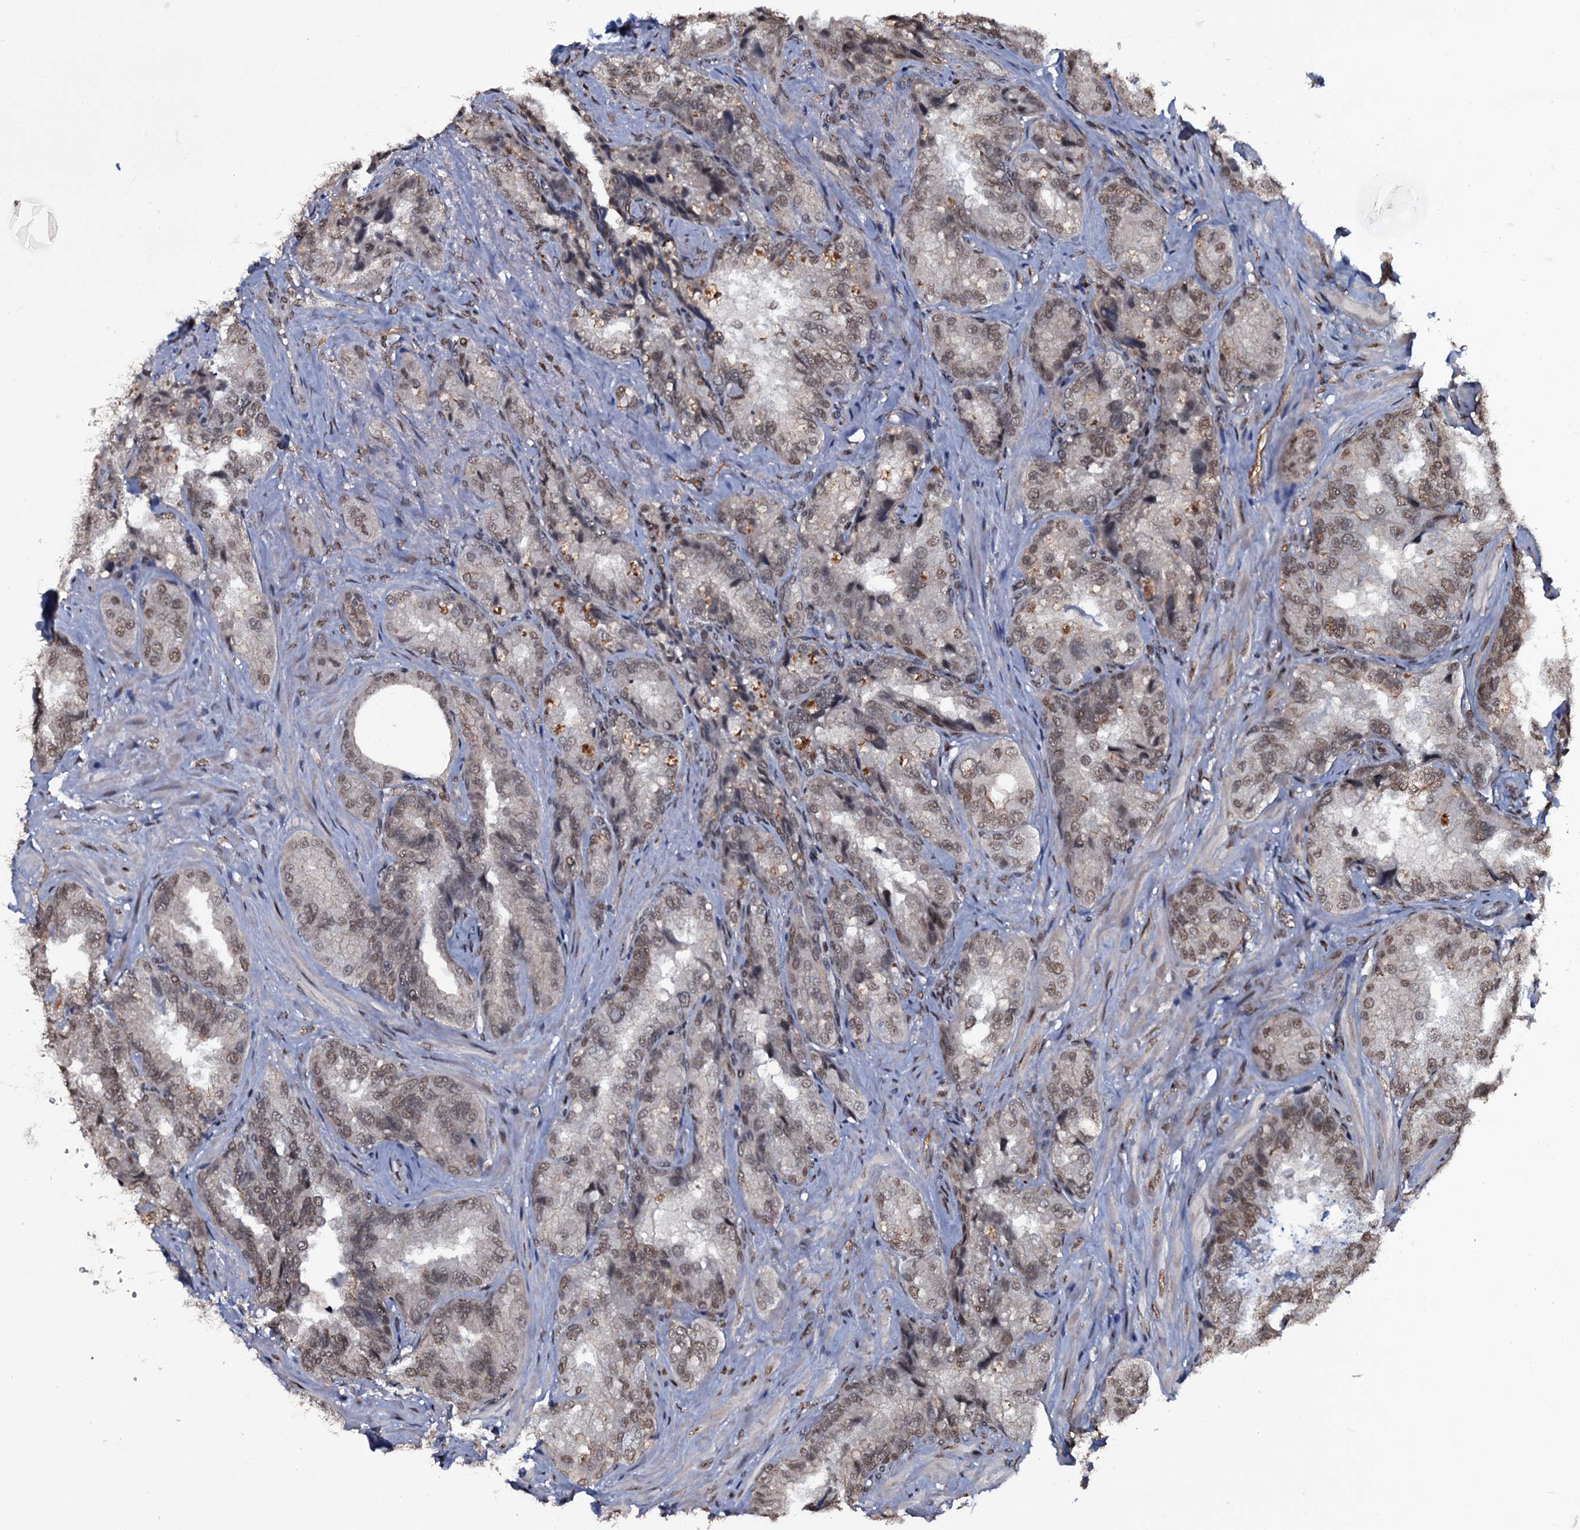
{"staining": {"intensity": "moderate", "quantity": "25%-75%", "location": "cytoplasmic/membranous,nuclear"}, "tissue": "seminal vesicle", "cell_type": "Glandular cells", "image_type": "normal", "snomed": [{"axis": "morphology", "description": "Normal tissue, NOS"}, {"axis": "topography", "description": "Prostate and seminal vesicle, NOS"}, {"axis": "topography", "description": "Prostate"}, {"axis": "topography", "description": "Seminal veicle"}], "caption": "Protein analysis of benign seminal vesicle shows moderate cytoplasmic/membranous,nuclear positivity in about 25%-75% of glandular cells.", "gene": "SH2D4B", "patient": {"sex": "male", "age": 67}}